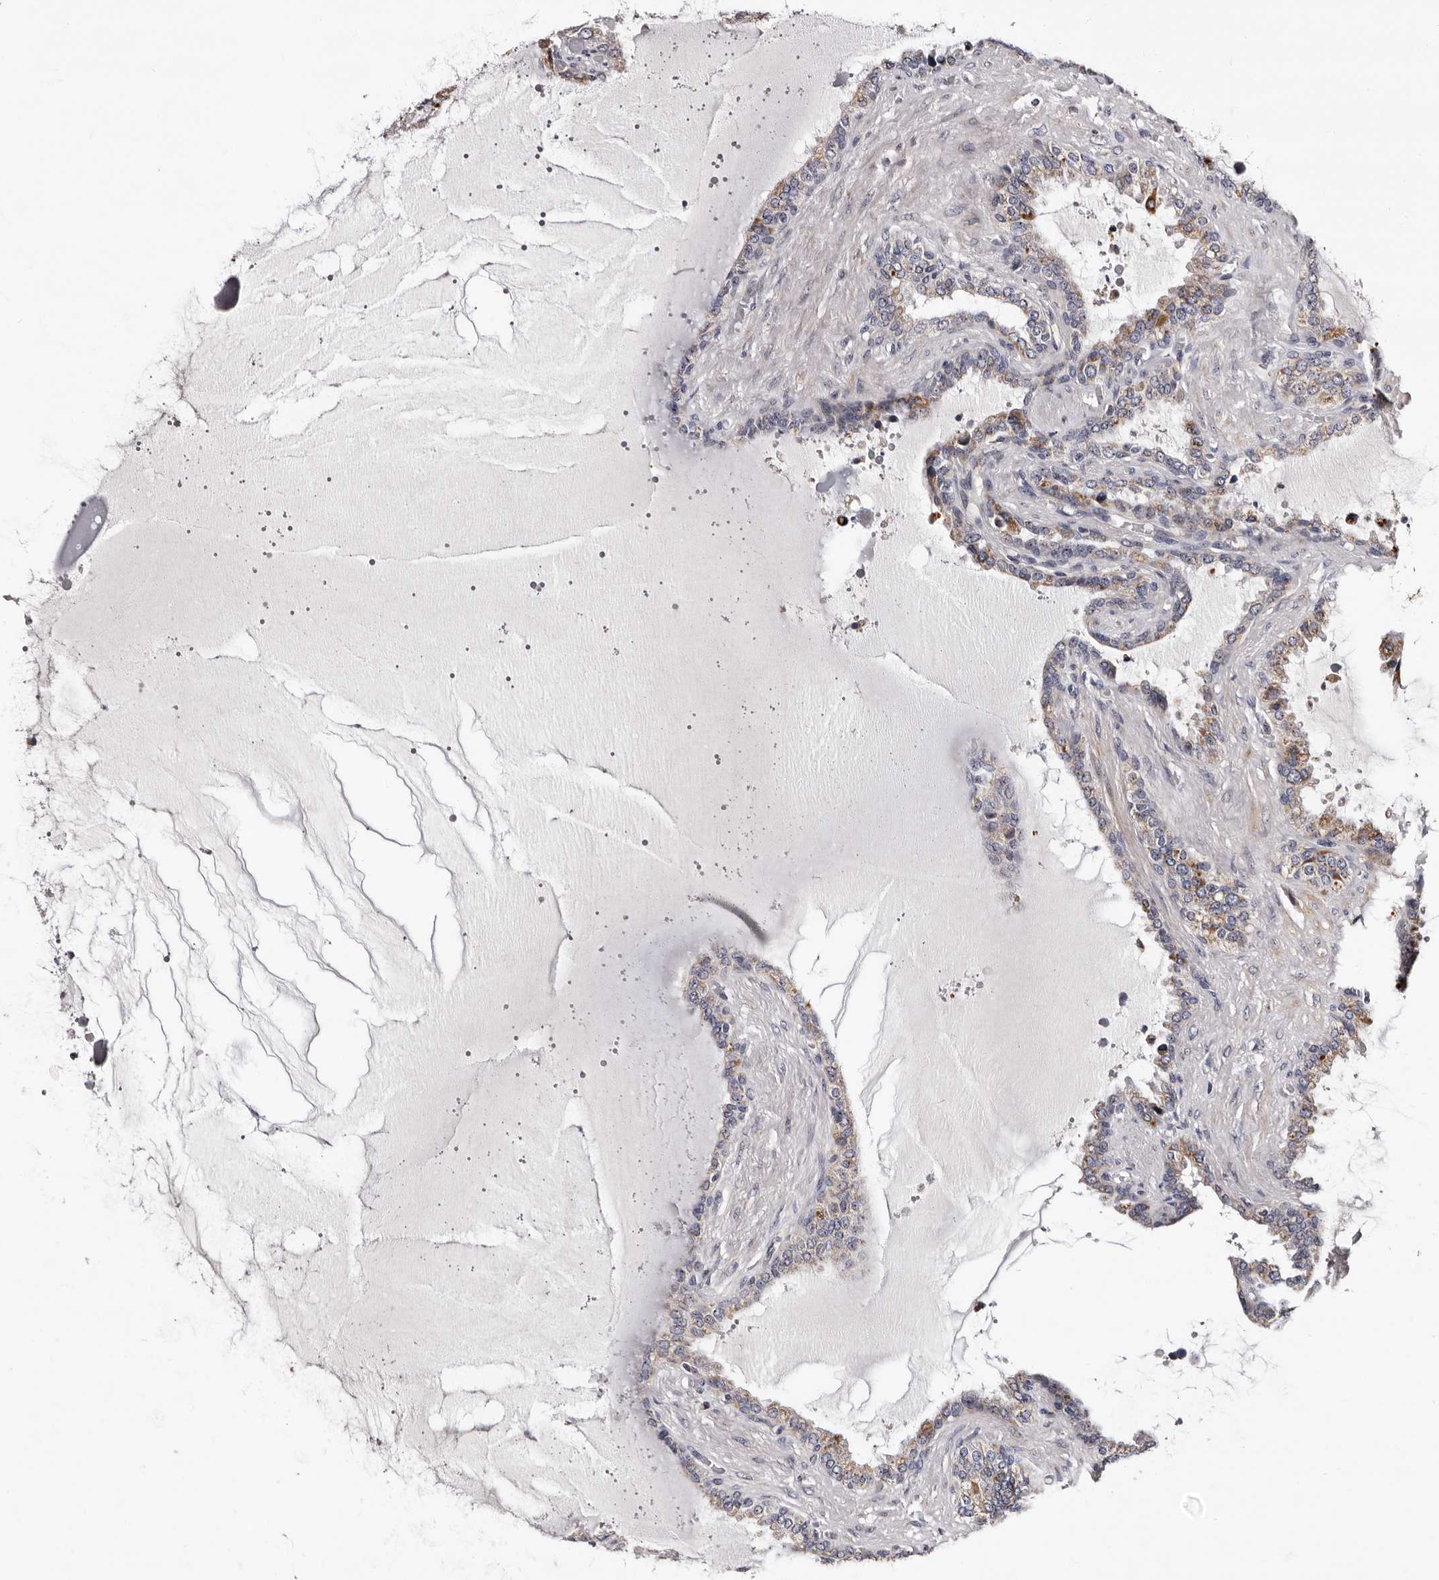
{"staining": {"intensity": "weak", "quantity": "<25%", "location": "cytoplasmic/membranous"}, "tissue": "seminal vesicle", "cell_type": "Glandular cells", "image_type": "normal", "snomed": [{"axis": "morphology", "description": "Normal tissue, NOS"}, {"axis": "topography", "description": "Seminal veicle"}], "caption": "Glandular cells show no significant positivity in normal seminal vesicle.", "gene": "TAF4B", "patient": {"sex": "male", "age": 46}}